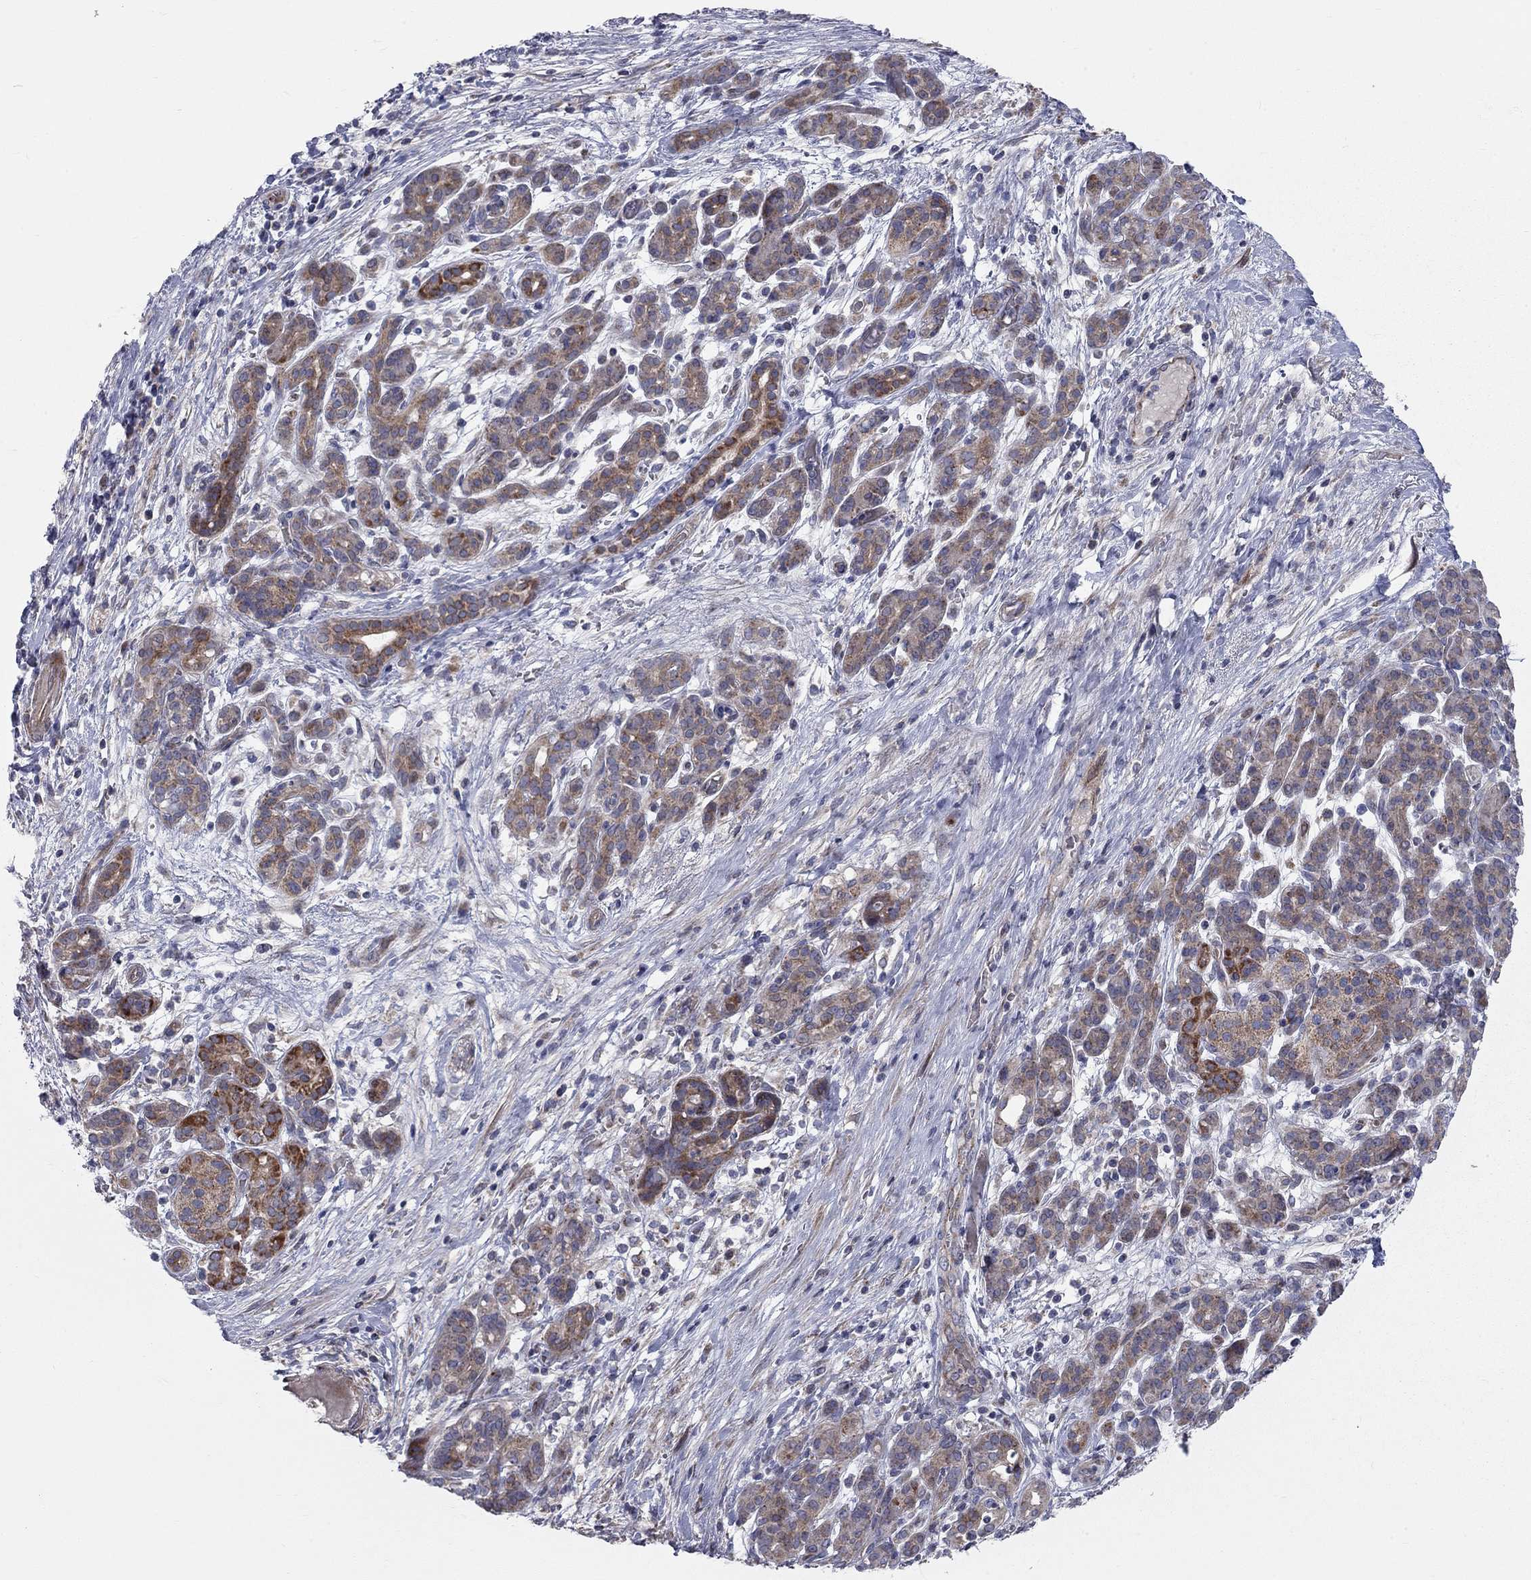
{"staining": {"intensity": "strong", "quantity": "<25%", "location": "cytoplasmic/membranous"}, "tissue": "pancreatic cancer", "cell_type": "Tumor cells", "image_type": "cancer", "snomed": [{"axis": "morphology", "description": "Adenocarcinoma, NOS"}, {"axis": "topography", "description": "Pancreas"}], "caption": "Pancreatic adenocarcinoma stained with immunohistochemistry displays strong cytoplasmic/membranous expression in approximately <25% of tumor cells.", "gene": "KANSL1L", "patient": {"sex": "male", "age": 44}}